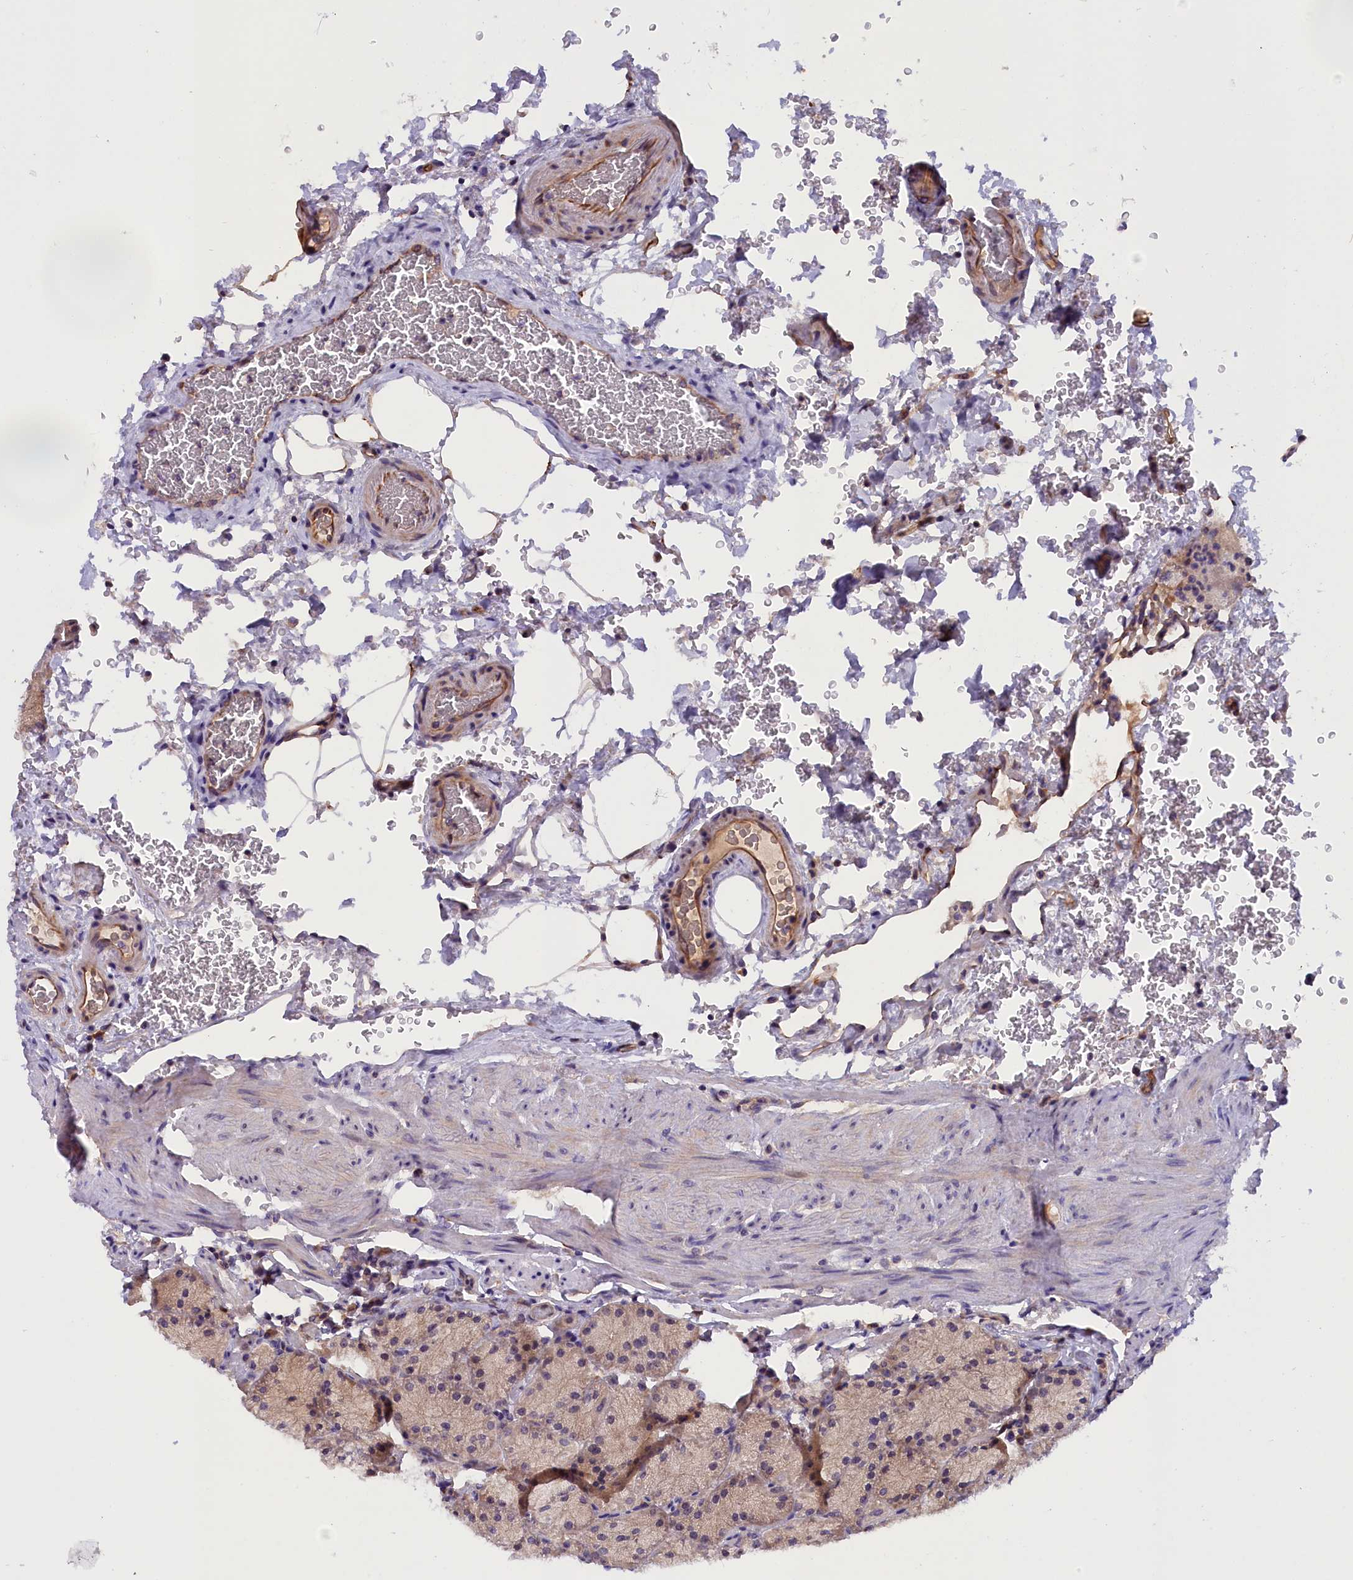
{"staining": {"intensity": "weak", "quantity": "25%-75%", "location": "cytoplasmic/membranous"}, "tissue": "stomach", "cell_type": "Glandular cells", "image_type": "normal", "snomed": [{"axis": "morphology", "description": "Normal tissue, NOS"}, {"axis": "topography", "description": "Stomach, upper"}, {"axis": "topography", "description": "Stomach, lower"}], "caption": "This photomicrograph displays normal stomach stained with immunohistochemistry to label a protein in brown. The cytoplasmic/membranous of glandular cells show weak positivity for the protein. Nuclei are counter-stained blue.", "gene": "CCDC32", "patient": {"sex": "male", "age": 80}}